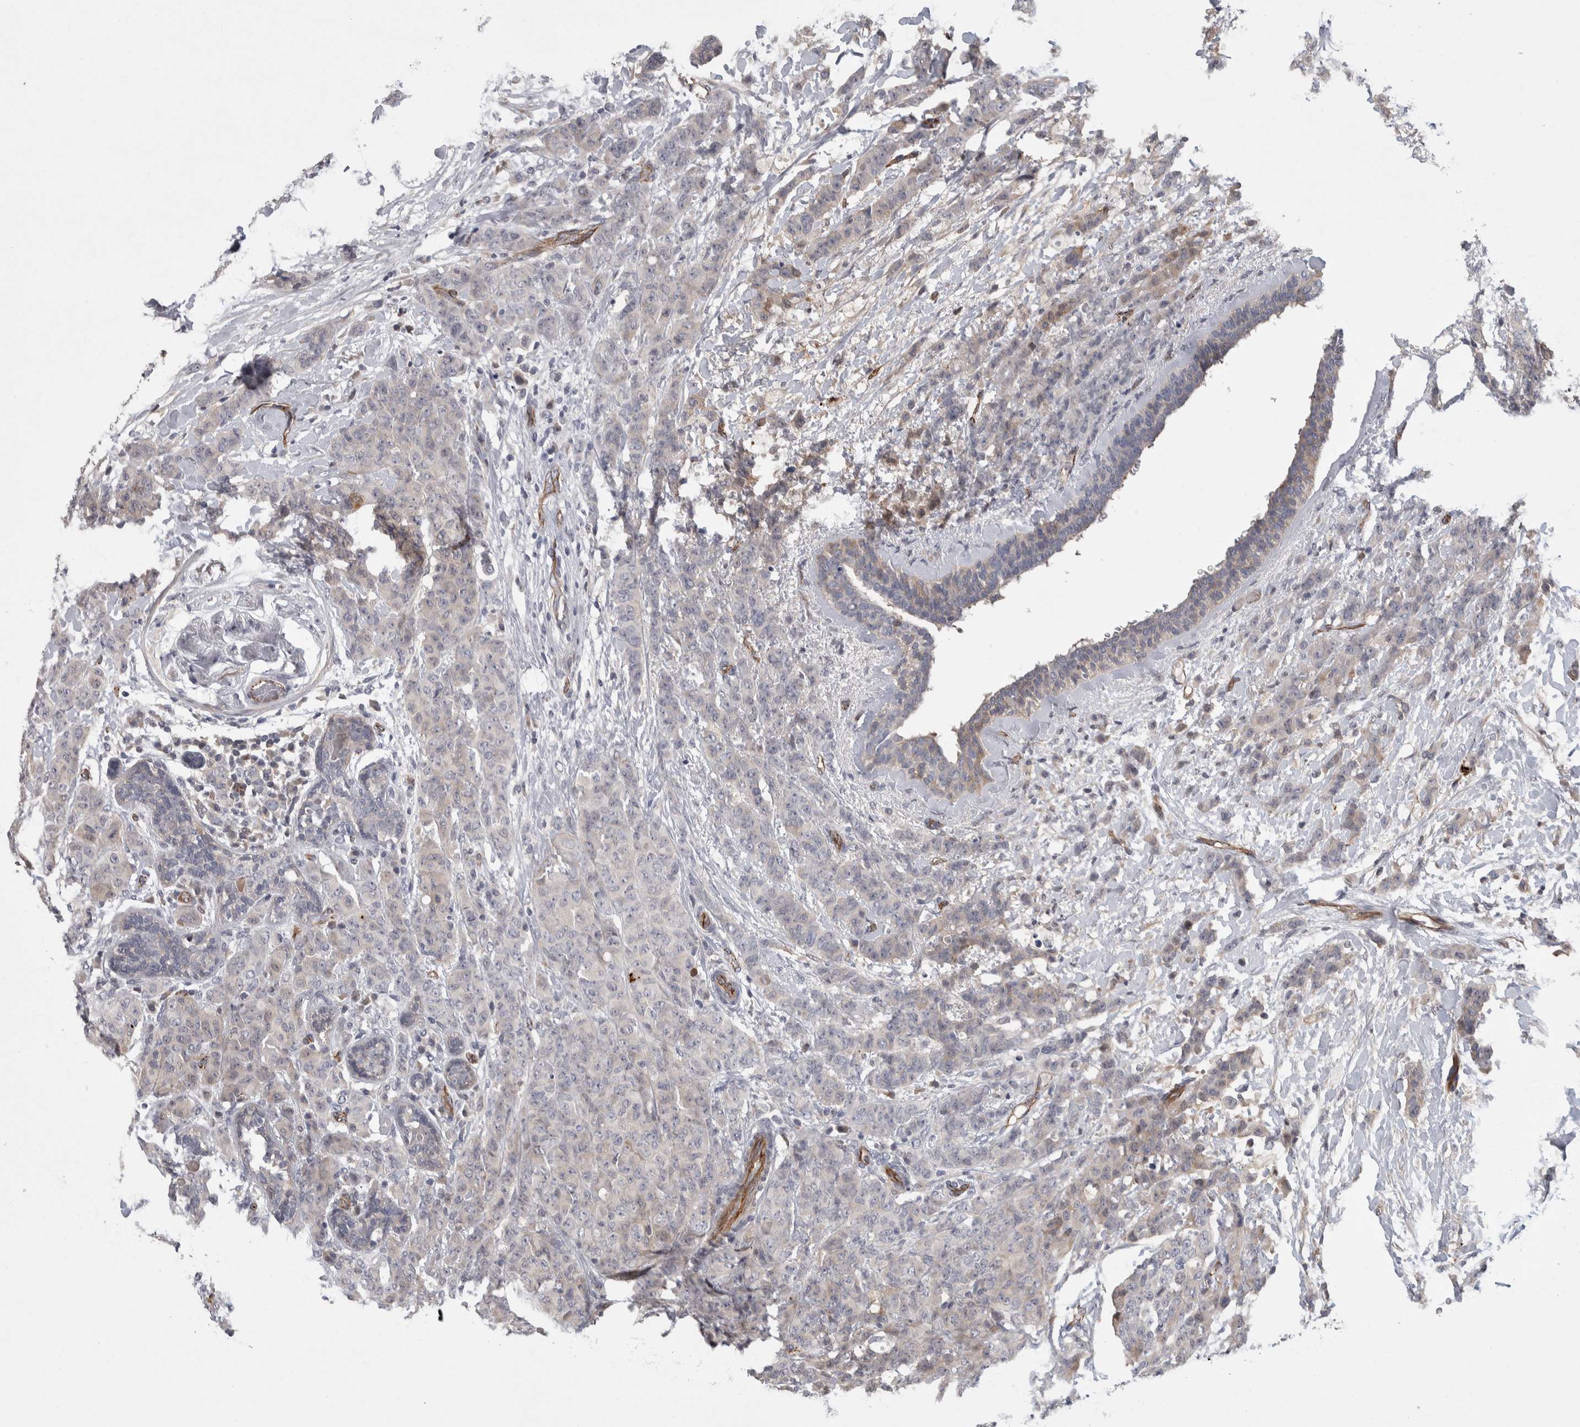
{"staining": {"intensity": "weak", "quantity": "<25%", "location": "cytoplasmic/membranous"}, "tissue": "breast cancer", "cell_type": "Tumor cells", "image_type": "cancer", "snomed": [{"axis": "morphology", "description": "Normal tissue, NOS"}, {"axis": "morphology", "description": "Duct carcinoma"}, {"axis": "topography", "description": "Breast"}], "caption": "Breast cancer was stained to show a protein in brown. There is no significant expression in tumor cells. (DAB immunohistochemistry with hematoxylin counter stain).", "gene": "ZNF862", "patient": {"sex": "female", "age": 40}}